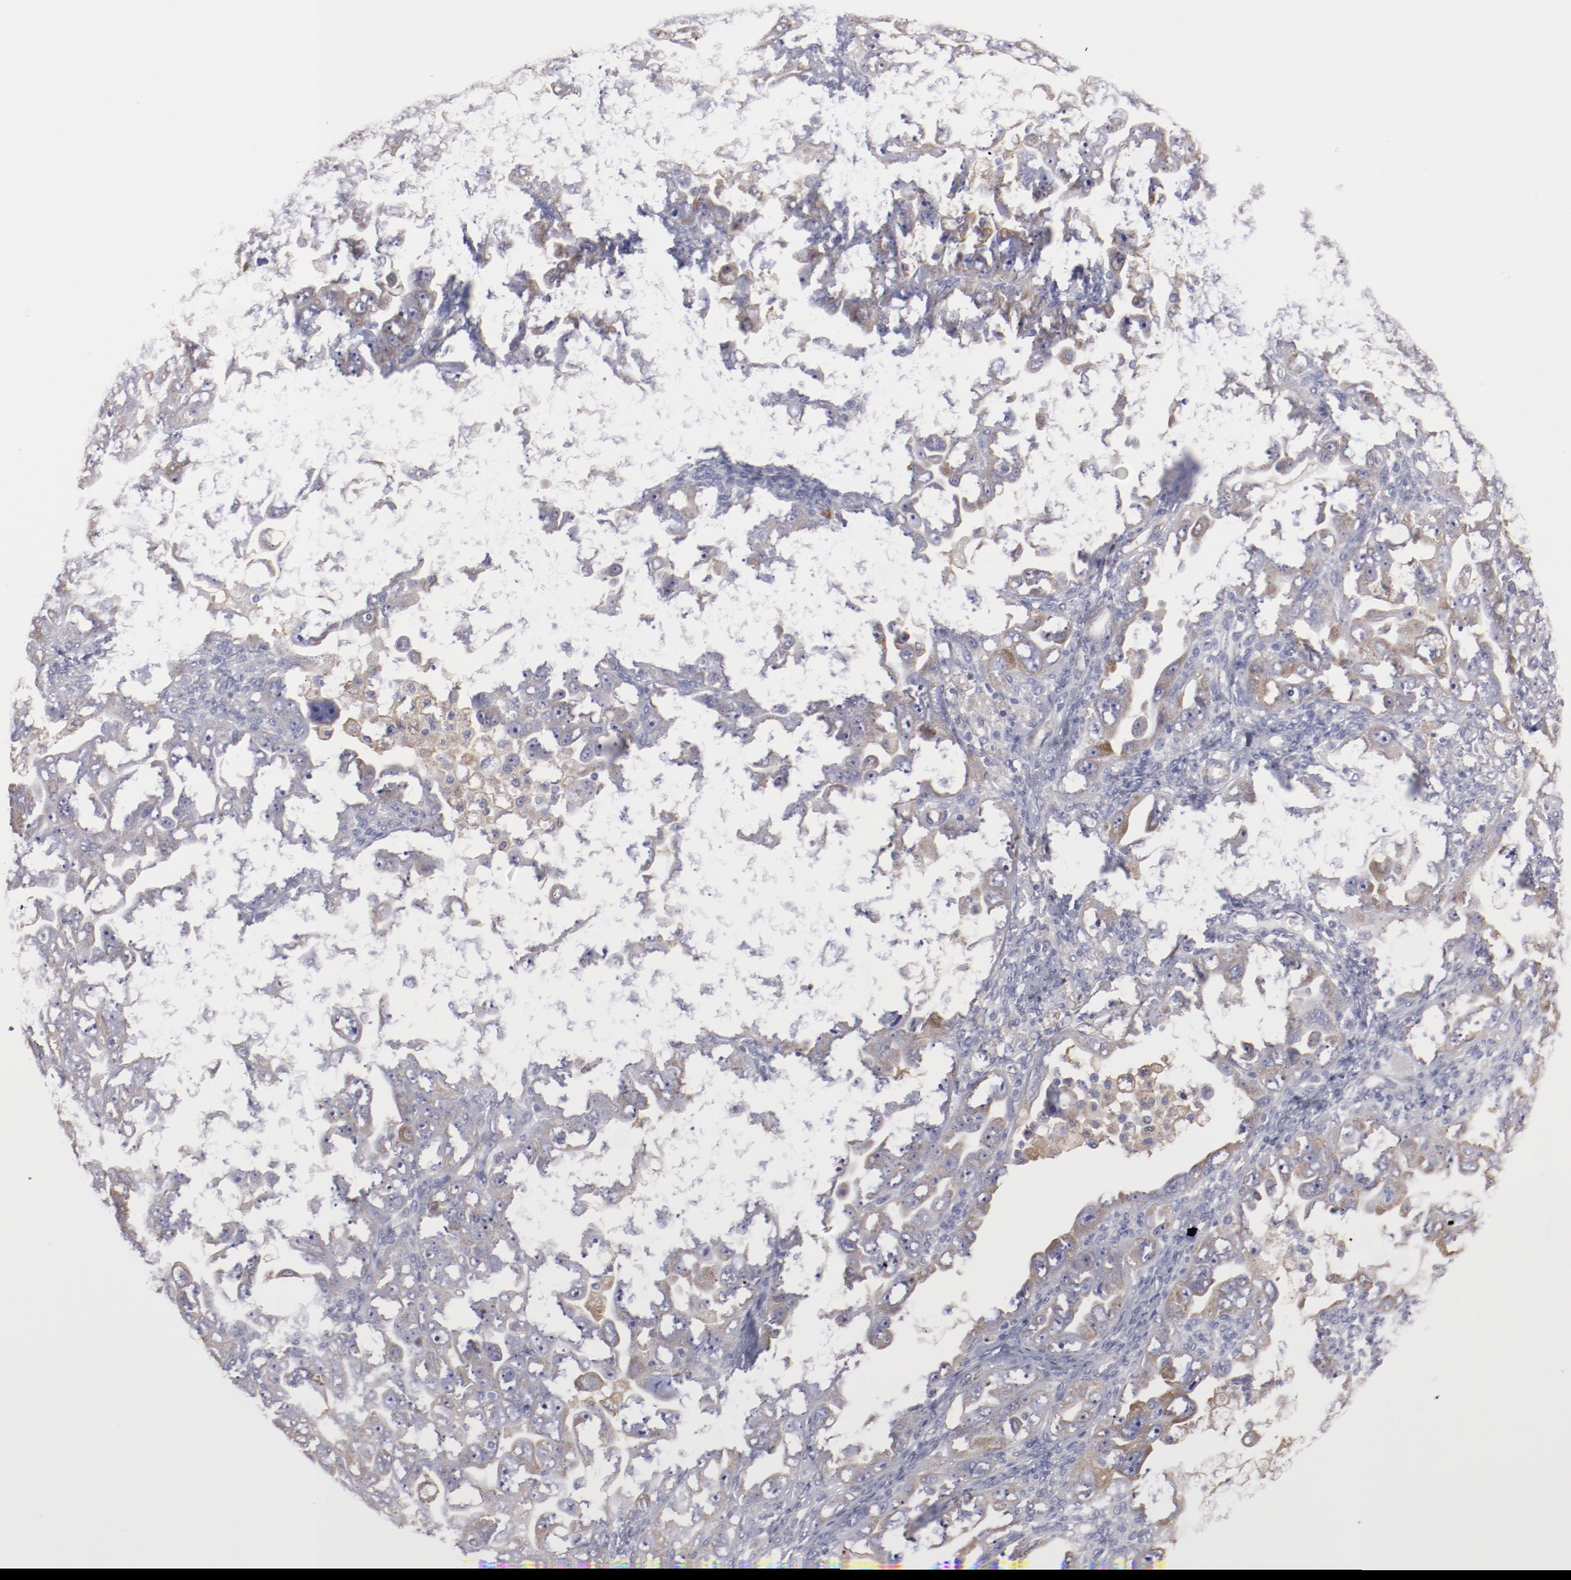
{"staining": {"intensity": "weak", "quantity": "25%-75%", "location": "cytoplasmic/membranous"}, "tissue": "ovarian cancer", "cell_type": "Tumor cells", "image_type": "cancer", "snomed": [{"axis": "morphology", "description": "Cystadenocarcinoma, serous, NOS"}, {"axis": "topography", "description": "Ovary"}], "caption": "High-power microscopy captured an immunohistochemistry image of serous cystadenocarcinoma (ovarian), revealing weak cytoplasmic/membranous staining in about 25%-75% of tumor cells.", "gene": "ENTPD5", "patient": {"sex": "female", "age": 66}}